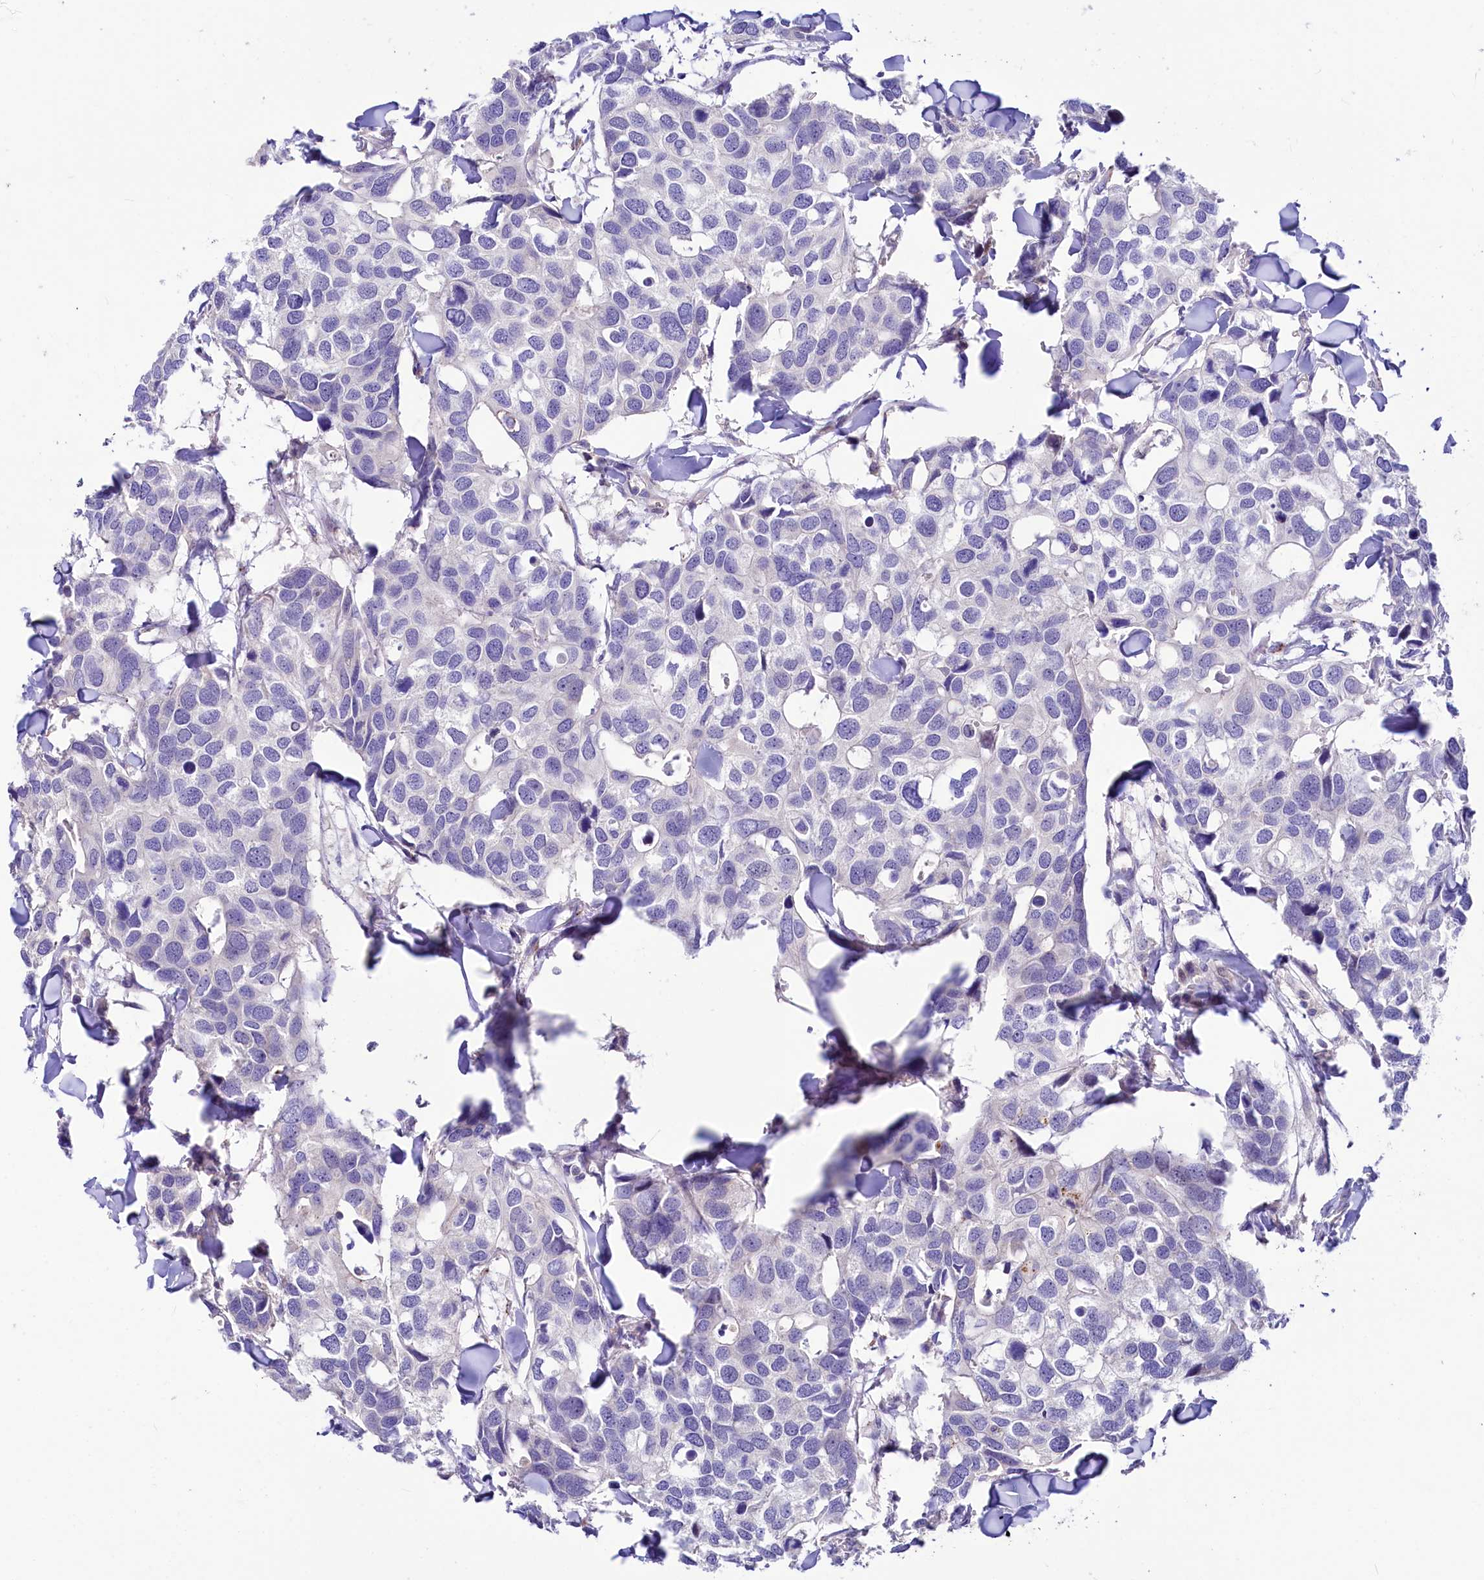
{"staining": {"intensity": "negative", "quantity": "none", "location": "none"}, "tissue": "breast cancer", "cell_type": "Tumor cells", "image_type": "cancer", "snomed": [{"axis": "morphology", "description": "Duct carcinoma"}, {"axis": "topography", "description": "Breast"}], "caption": "DAB immunohistochemical staining of human intraductal carcinoma (breast) shows no significant positivity in tumor cells. The staining is performed using DAB brown chromogen with nuclei counter-stained in using hematoxylin.", "gene": "ABHD5", "patient": {"sex": "female", "age": 83}}